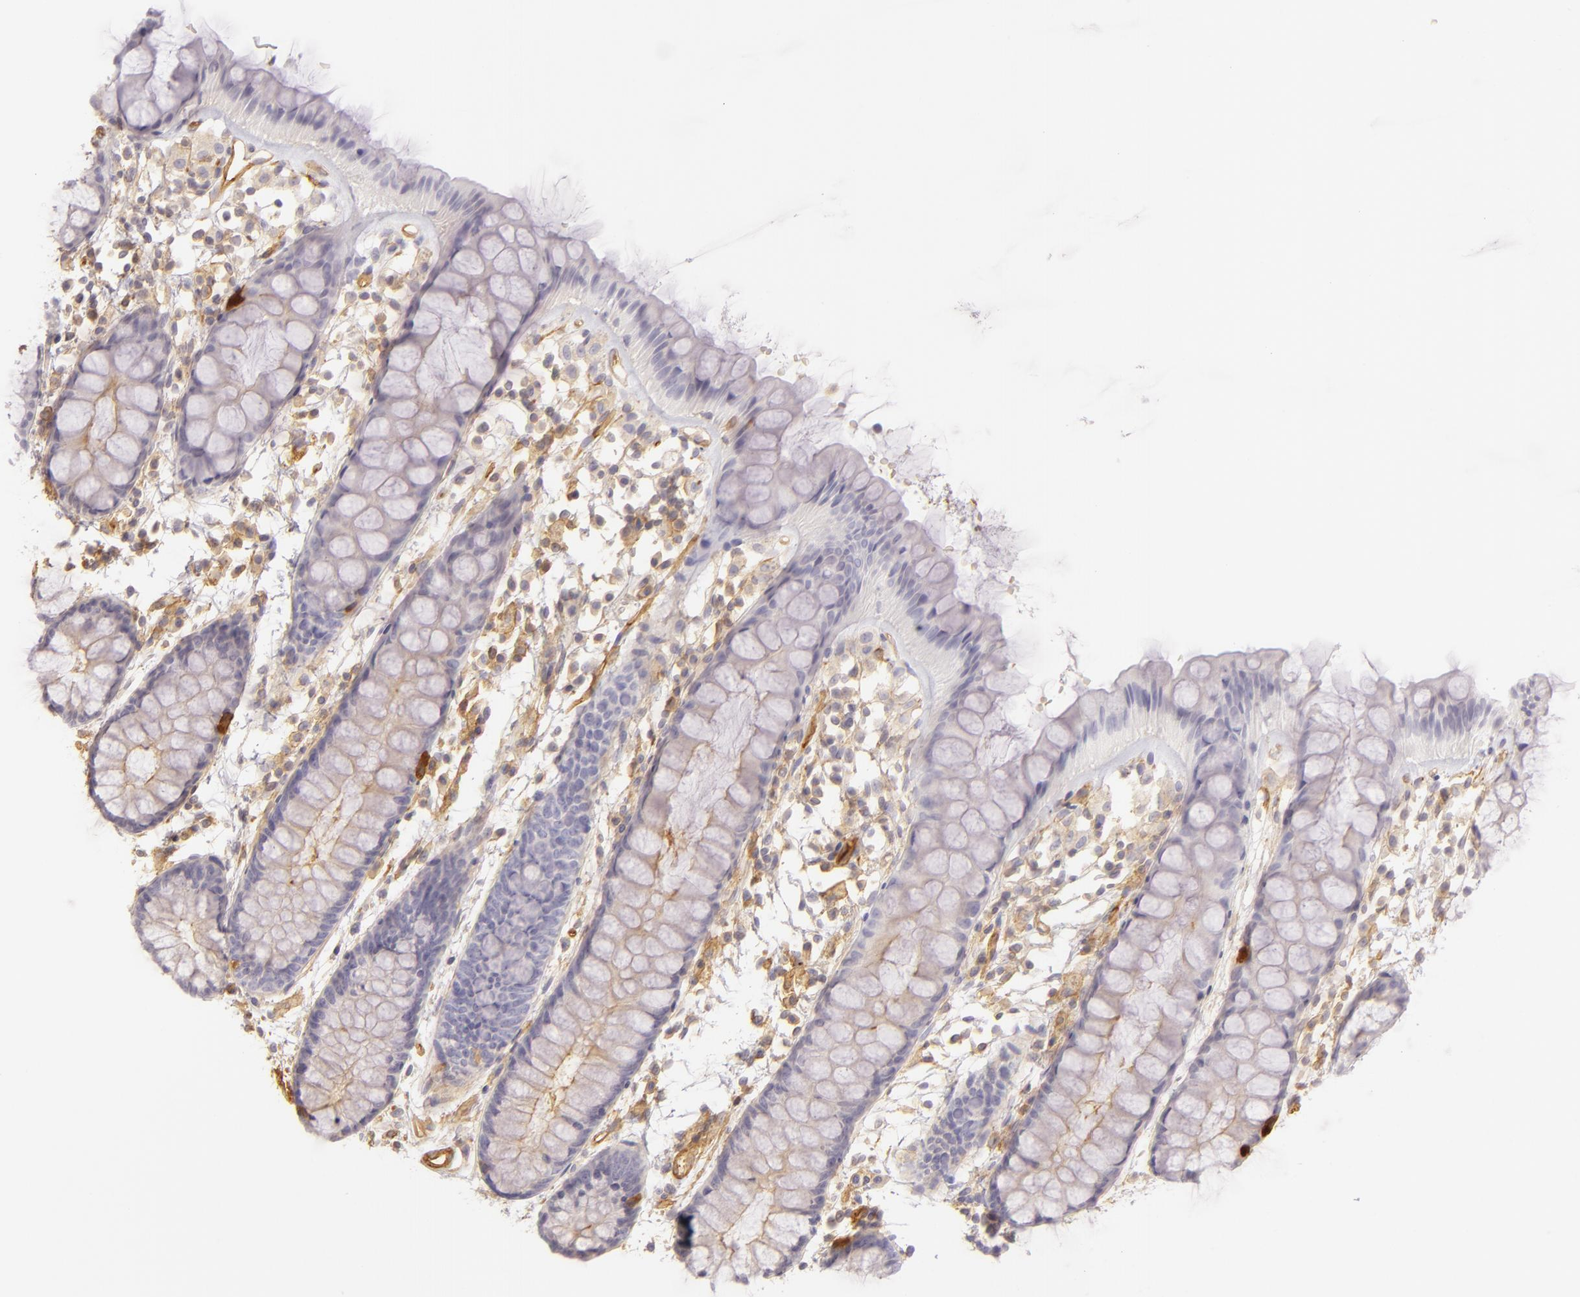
{"staining": {"intensity": "negative", "quantity": "none", "location": "none"}, "tissue": "rectum", "cell_type": "Glandular cells", "image_type": "normal", "snomed": [{"axis": "morphology", "description": "Normal tissue, NOS"}, {"axis": "topography", "description": "Rectum"}], "caption": "Immunohistochemical staining of normal human rectum shows no significant expression in glandular cells. The staining is performed using DAB (3,3'-diaminobenzidine) brown chromogen with nuclei counter-stained in using hematoxylin.", "gene": "CD59", "patient": {"sex": "female", "age": 66}}